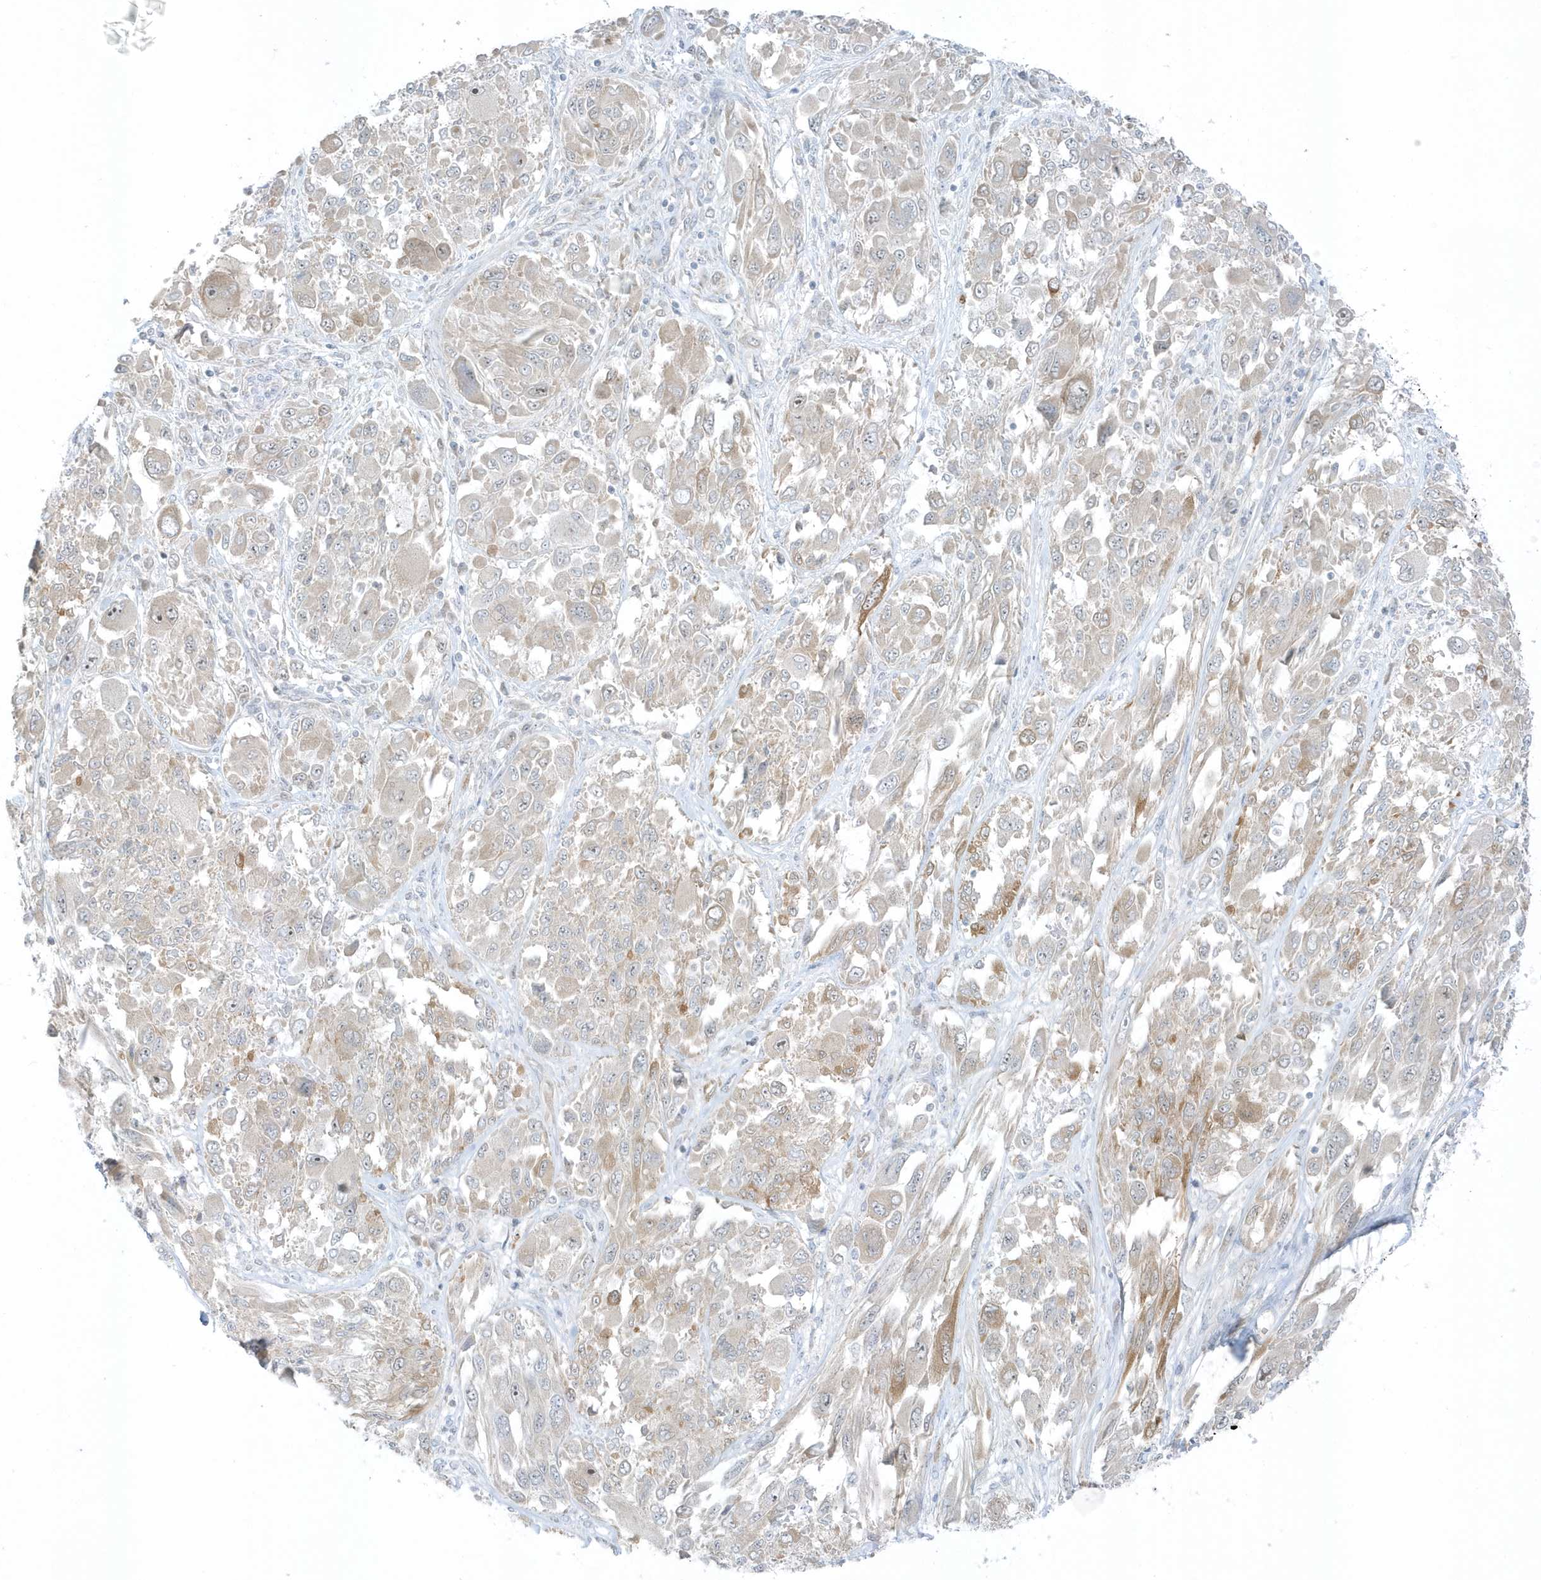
{"staining": {"intensity": "weak", "quantity": ">75%", "location": "cytoplasmic/membranous"}, "tissue": "melanoma", "cell_type": "Tumor cells", "image_type": "cancer", "snomed": [{"axis": "morphology", "description": "Malignant melanoma, NOS"}, {"axis": "topography", "description": "Skin"}], "caption": "Brown immunohistochemical staining in melanoma displays weak cytoplasmic/membranous positivity in about >75% of tumor cells.", "gene": "SCN3A", "patient": {"sex": "female", "age": 91}}